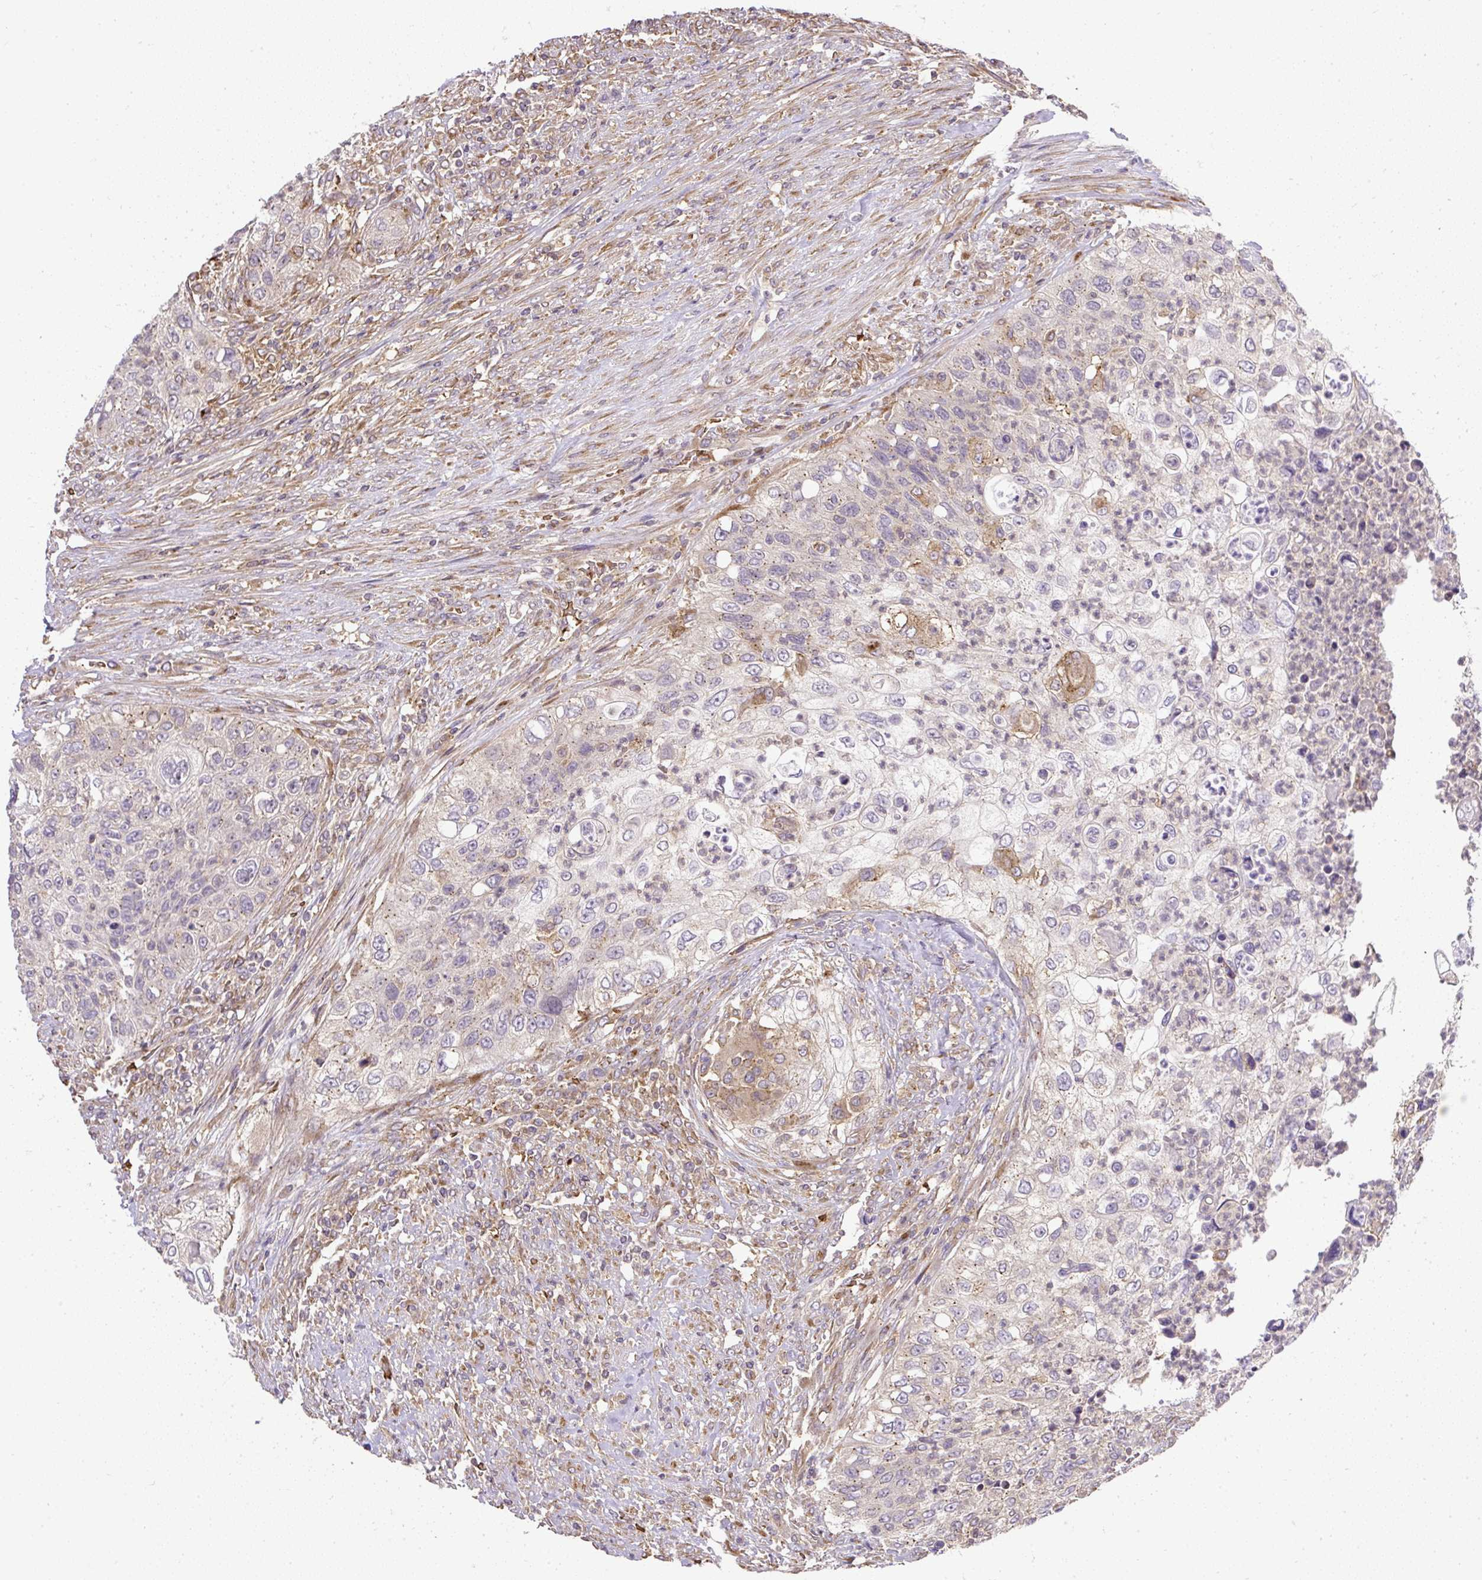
{"staining": {"intensity": "moderate", "quantity": "<25%", "location": "cytoplasmic/membranous"}, "tissue": "urothelial cancer", "cell_type": "Tumor cells", "image_type": "cancer", "snomed": [{"axis": "morphology", "description": "Urothelial carcinoma, High grade"}, {"axis": "topography", "description": "Urinary bladder"}], "caption": "Urothelial cancer stained for a protein displays moderate cytoplasmic/membranous positivity in tumor cells.", "gene": "SMC4", "patient": {"sex": "female", "age": 60}}